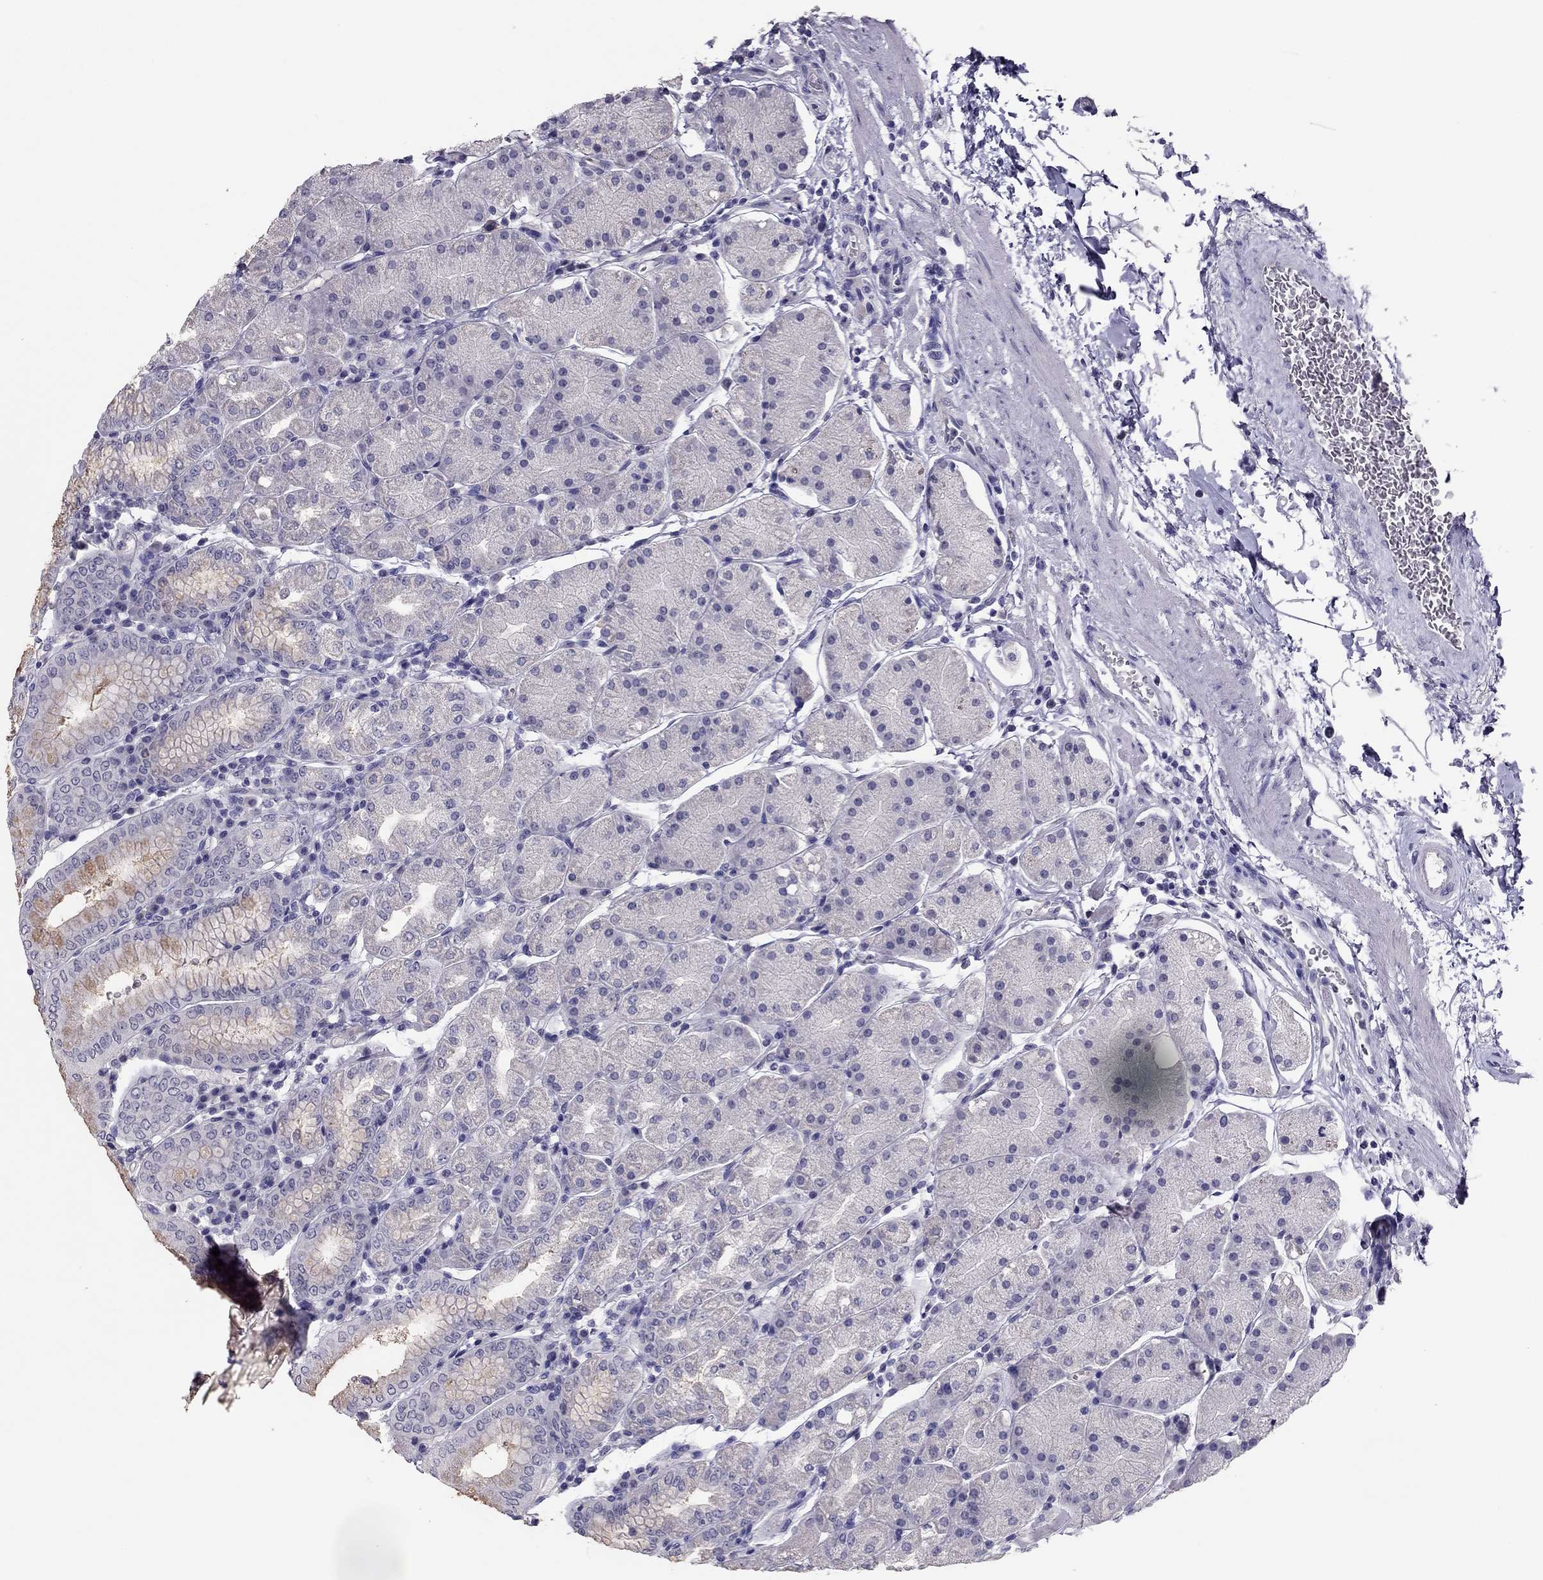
{"staining": {"intensity": "negative", "quantity": "none", "location": "none"}, "tissue": "stomach", "cell_type": "Glandular cells", "image_type": "normal", "snomed": [{"axis": "morphology", "description": "Normal tissue, NOS"}, {"axis": "topography", "description": "Stomach"}], "caption": "Immunohistochemistry (IHC) micrograph of unremarkable stomach: stomach stained with DAB (3,3'-diaminobenzidine) displays no significant protein expression in glandular cells. Brightfield microscopy of IHC stained with DAB (3,3'-diaminobenzidine) (brown) and hematoxylin (blue), captured at high magnification.", "gene": "RHO", "patient": {"sex": "male", "age": 54}}